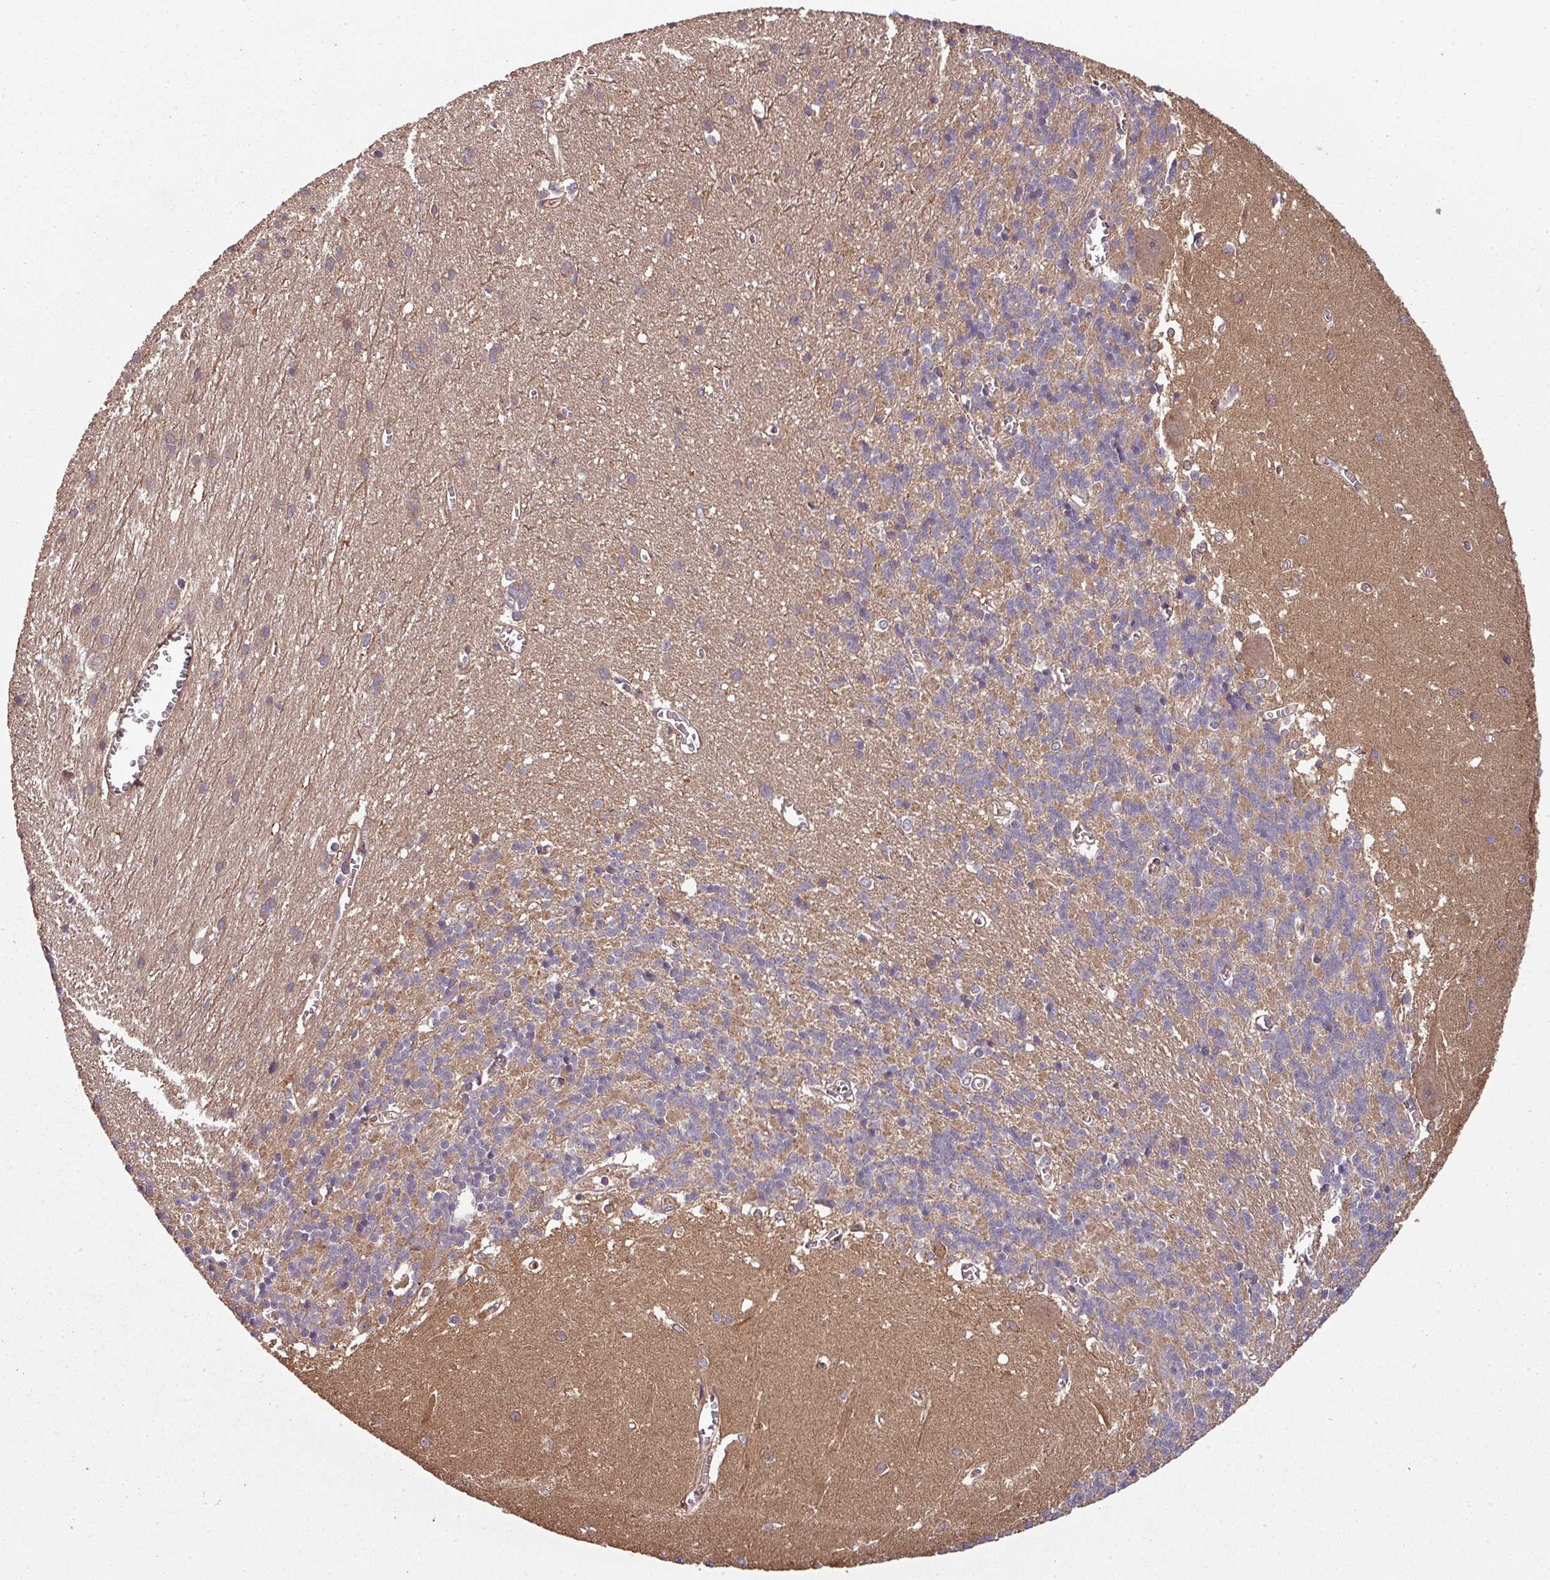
{"staining": {"intensity": "moderate", "quantity": "<25%", "location": "cytoplasmic/membranous"}, "tissue": "cerebellum", "cell_type": "Cells in granular layer", "image_type": "normal", "snomed": [{"axis": "morphology", "description": "Normal tissue, NOS"}, {"axis": "topography", "description": "Cerebellum"}], "caption": "Immunohistochemistry (IHC) micrograph of unremarkable cerebellum: human cerebellum stained using IHC exhibits low levels of moderate protein expression localized specifically in the cytoplasmic/membranous of cells in granular layer, appearing as a cytoplasmic/membranous brown color.", "gene": "GSKIP", "patient": {"sex": "male", "age": 37}}